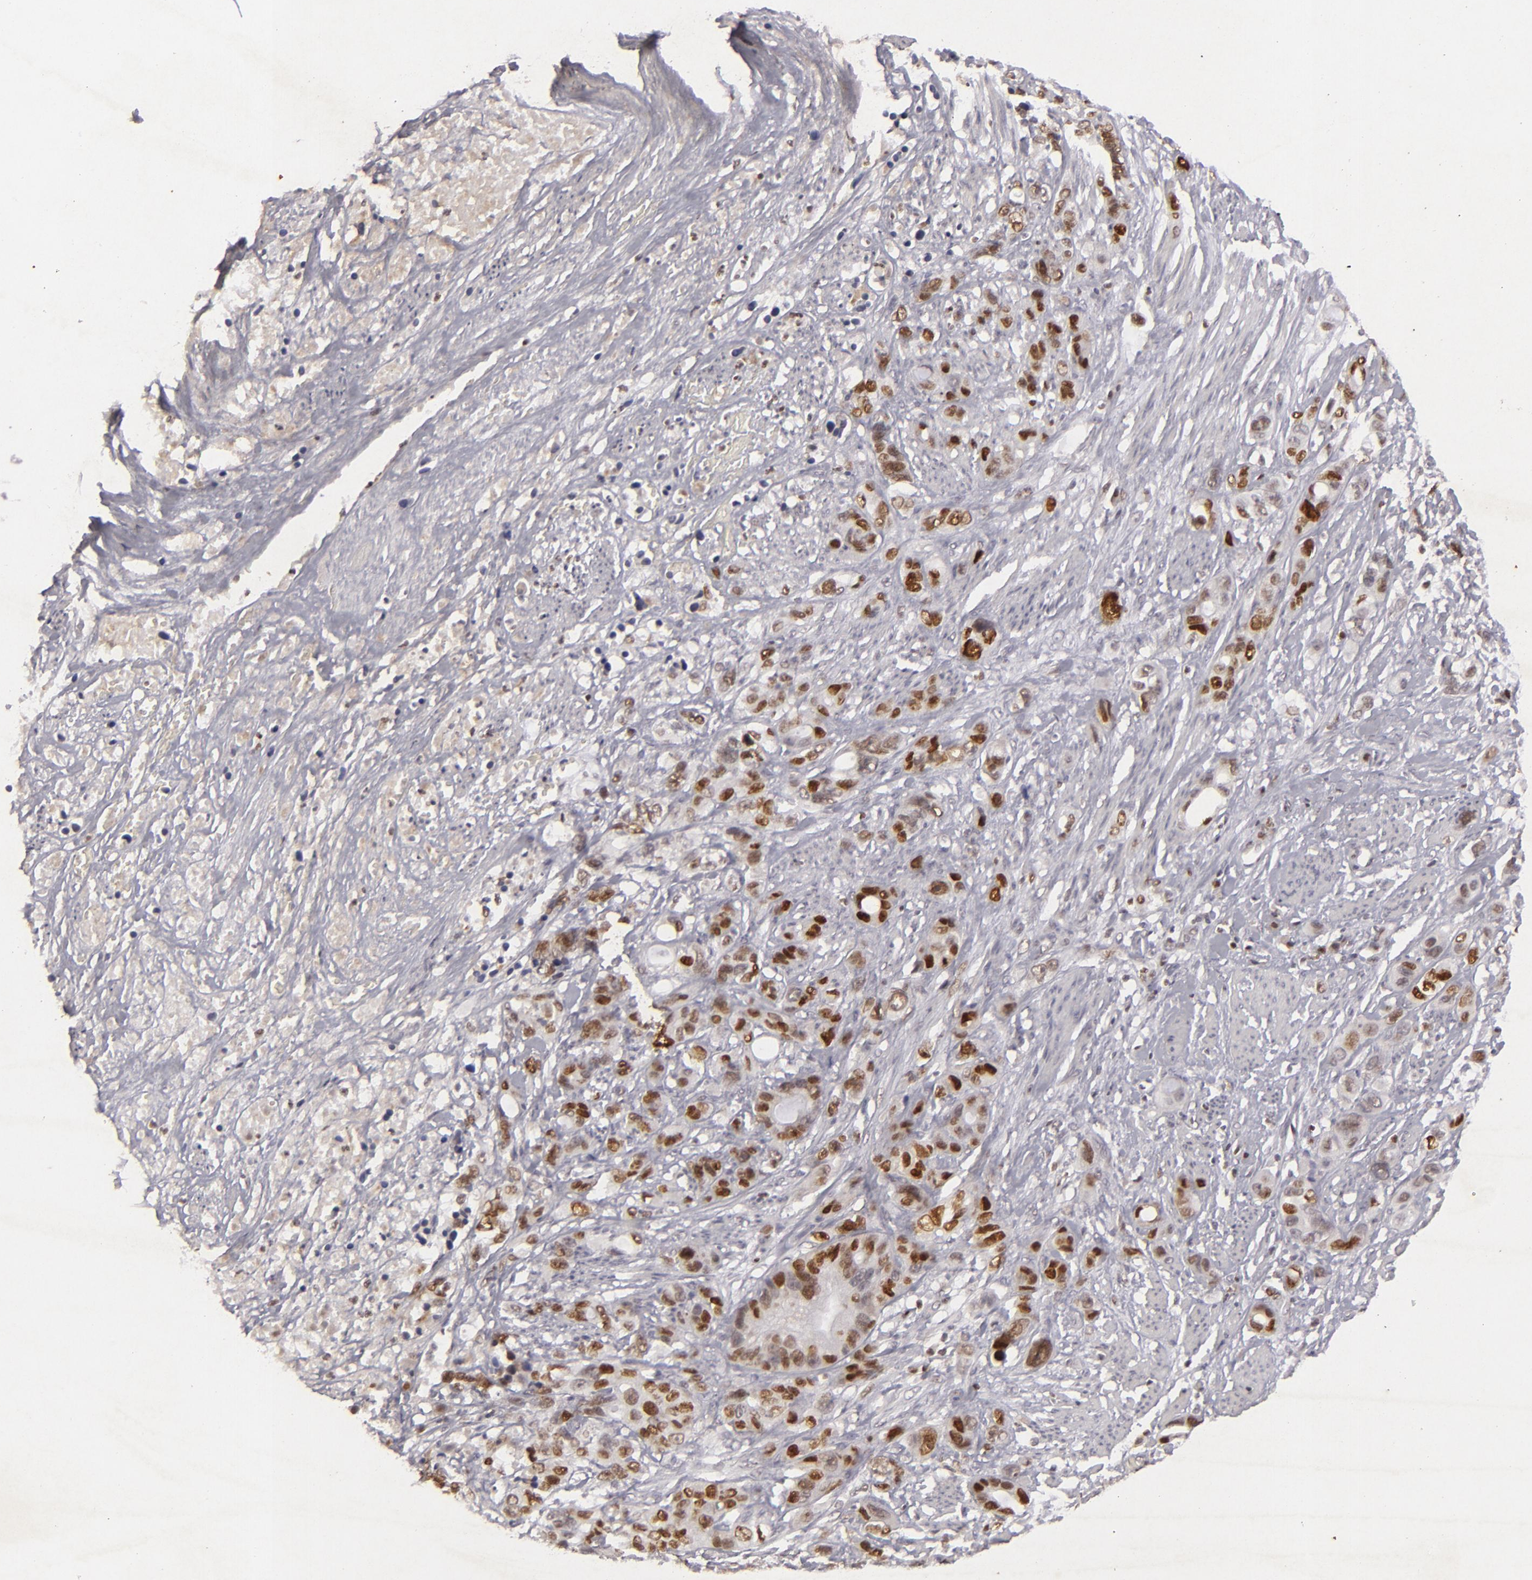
{"staining": {"intensity": "strong", "quantity": ">75%", "location": "nuclear"}, "tissue": "stomach cancer", "cell_type": "Tumor cells", "image_type": "cancer", "snomed": [{"axis": "morphology", "description": "Adenocarcinoma, NOS"}, {"axis": "topography", "description": "Stomach, upper"}], "caption": "Stomach cancer (adenocarcinoma) stained for a protein shows strong nuclear positivity in tumor cells.", "gene": "FEN1", "patient": {"sex": "male", "age": 47}}